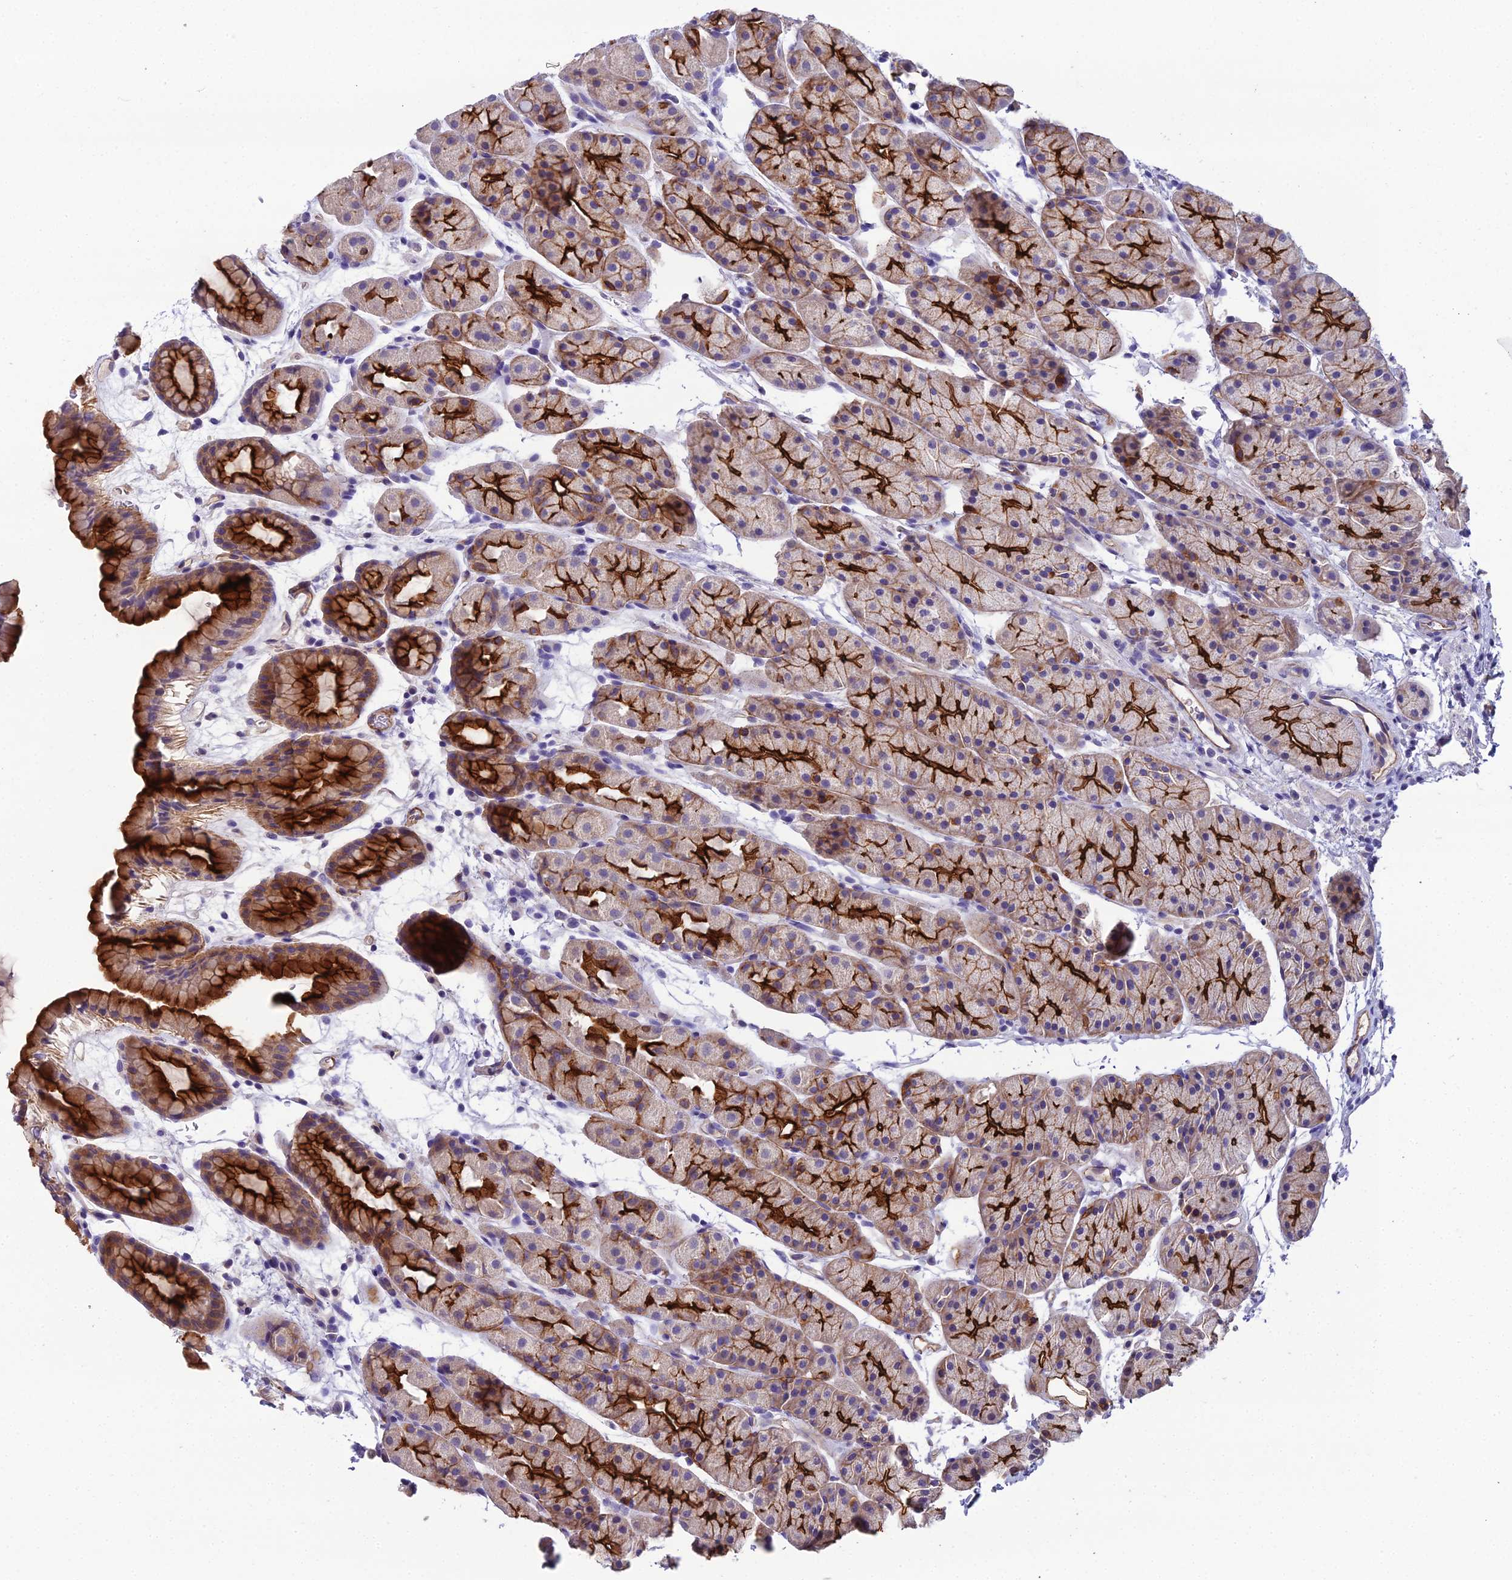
{"staining": {"intensity": "strong", "quantity": ">75%", "location": "cytoplasmic/membranous"}, "tissue": "stomach", "cell_type": "Glandular cells", "image_type": "normal", "snomed": [{"axis": "morphology", "description": "Normal tissue, NOS"}, {"axis": "topography", "description": "Stomach, upper"}, {"axis": "topography", "description": "Stomach"}], "caption": "This micrograph displays IHC staining of unremarkable human stomach, with high strong cytoplasmic/membranous positivity in about >75% of glandular cells.", "gene": "CFAP47", "patient": {"sex": "male", "age": 47}}